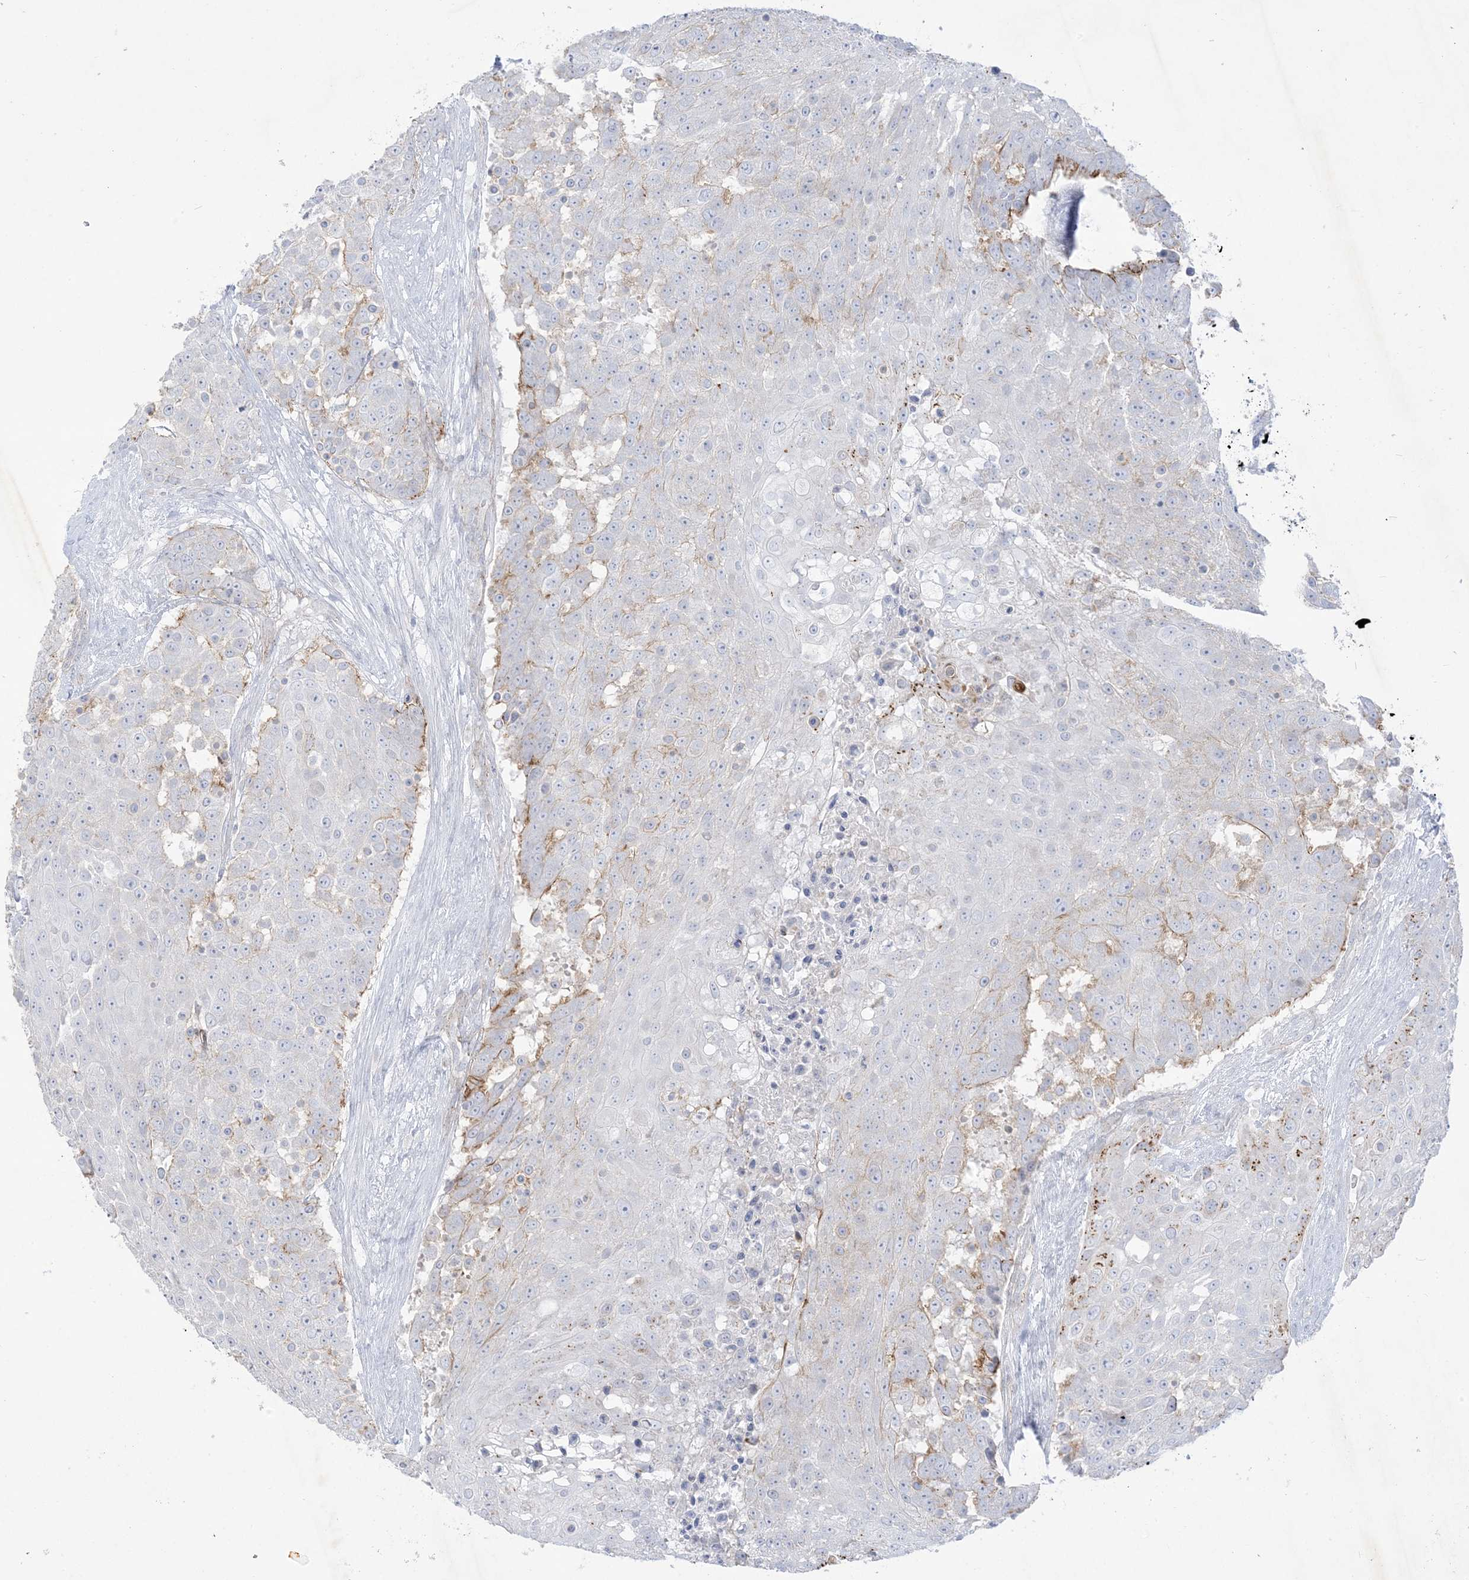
{"staining": {"intensity": "weak", "quantity": "<25%", "location": "cytoplasmic/membranous"}, "tissue": "urothelial cancer", "cell_type": "Tumor cells", "image_type": "cancer", "snomed": [{"axis": "morphology", "description": "Urothelial carcinoma, High grade"}, {"axis": "topography", "description": "Urinary bladder"}], "caption": "High power microscopy photomicrograph of an IHC photomicrograph of urothelial cancer, revealing no significant positivity in tumor cells.", "gene": "B3GNT7", "patient": {"sex": "female", "age": 63}}